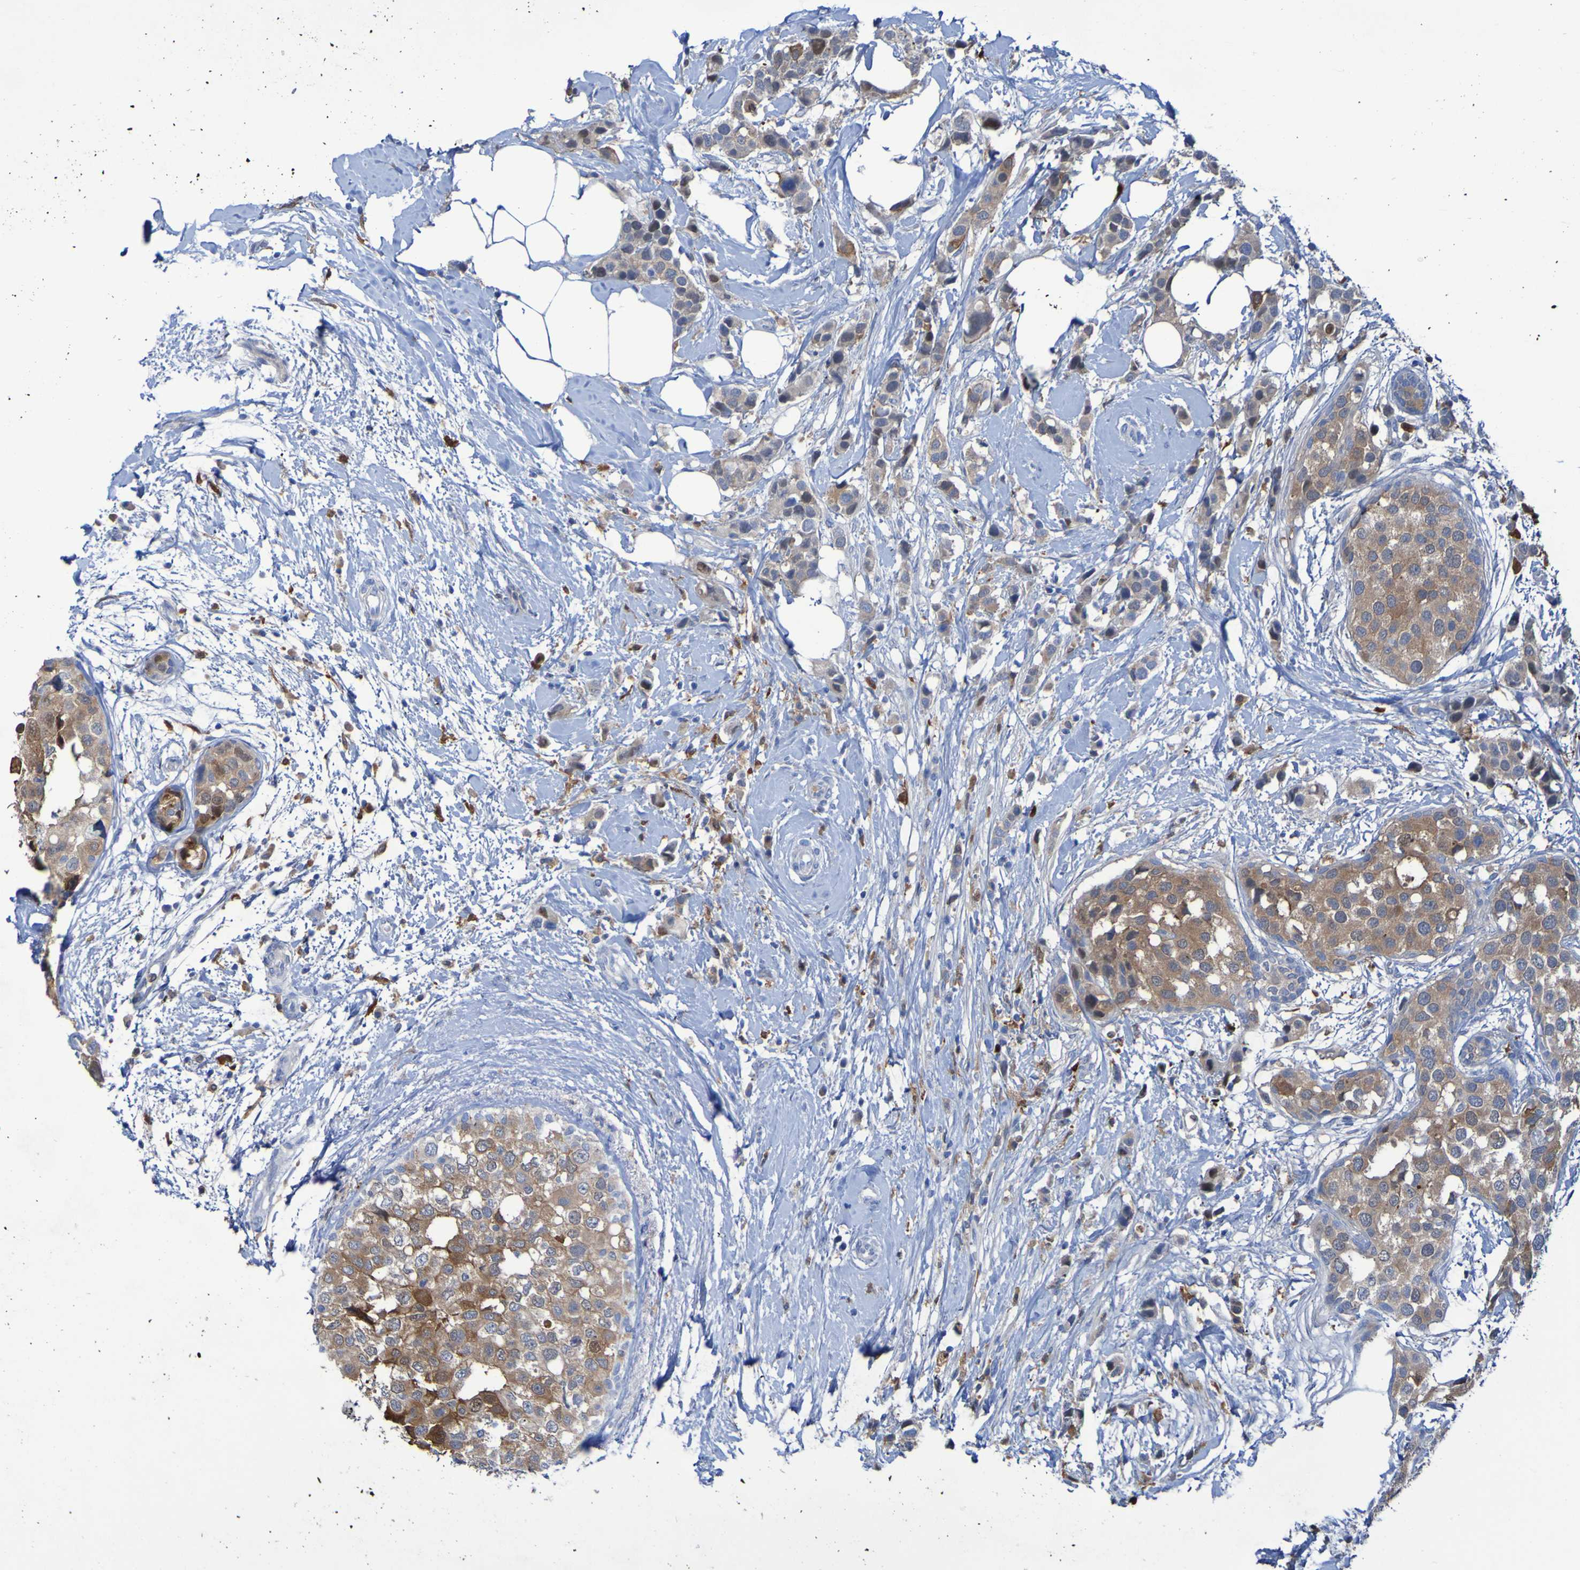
{"staining": {"intensity": "moderate", "quantity": ">75%", "location": "cytoplasmic/membranous"}, "tissue": "breast cancer", "cell_type": "Tumor cells", "image_type": "cancer", "snomed": [{"axis": "morphology", "description": "Normal tissue, NOS"}, {"axis": "morphology", "description": "Duct carcinoma"}, {"axis": "topography", "description": "Breast"}], "caption": "Breast cancer (infiltrating ductal carcinoma) was stained to show a protein in brown. There is medium levels of moderate cytoplasmic/membranous positivity in approximately >75% of tumor cells.", "gene": "MPPE1", "patient": {"sex": "female", "age": 50}}